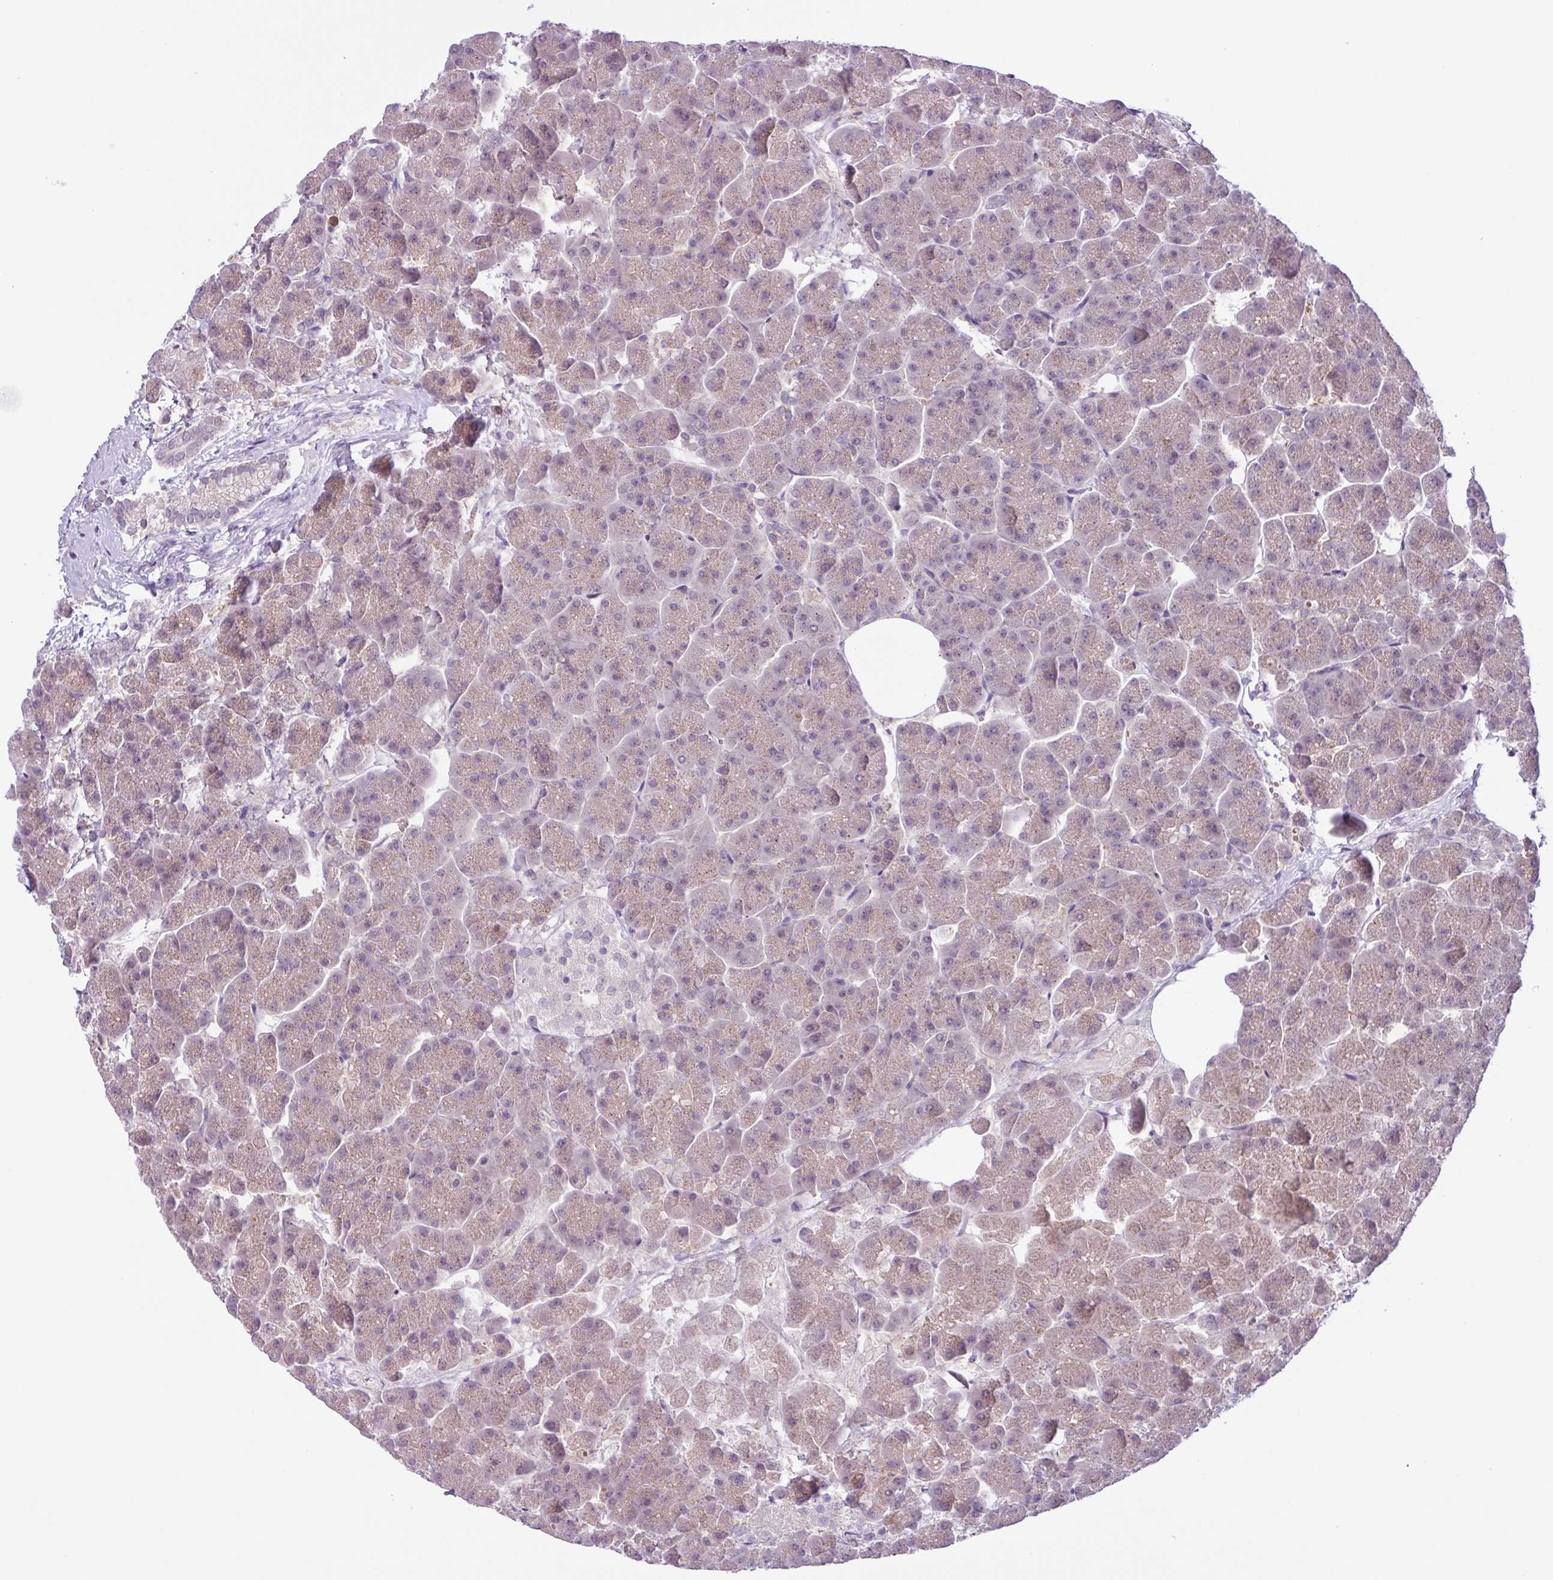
{"staining": {"intensity": "weak", "quantity": "25%-75%", "location": "cytoplasmic/membranous"}, "tissue": "pancreas", "cell_type": "Exocrine glandular cells", "image_type": "normal", "snomed": [{"axis": "morphology", "description": "Normal tissue, NOS"}, {"axis": "topography", "description": "Pancreas"}, {"axis": "topography", "description": "Peripheral nerve tissue"}], "caption": "Protein expression analysis of unremarkable pancreas demonstrates weak cytoplasmic/membranous positivity in about 25%-75% of exocrine glandular cells.", "gene": "TONSL", "patient": {"sex": "male", "age": 54}}